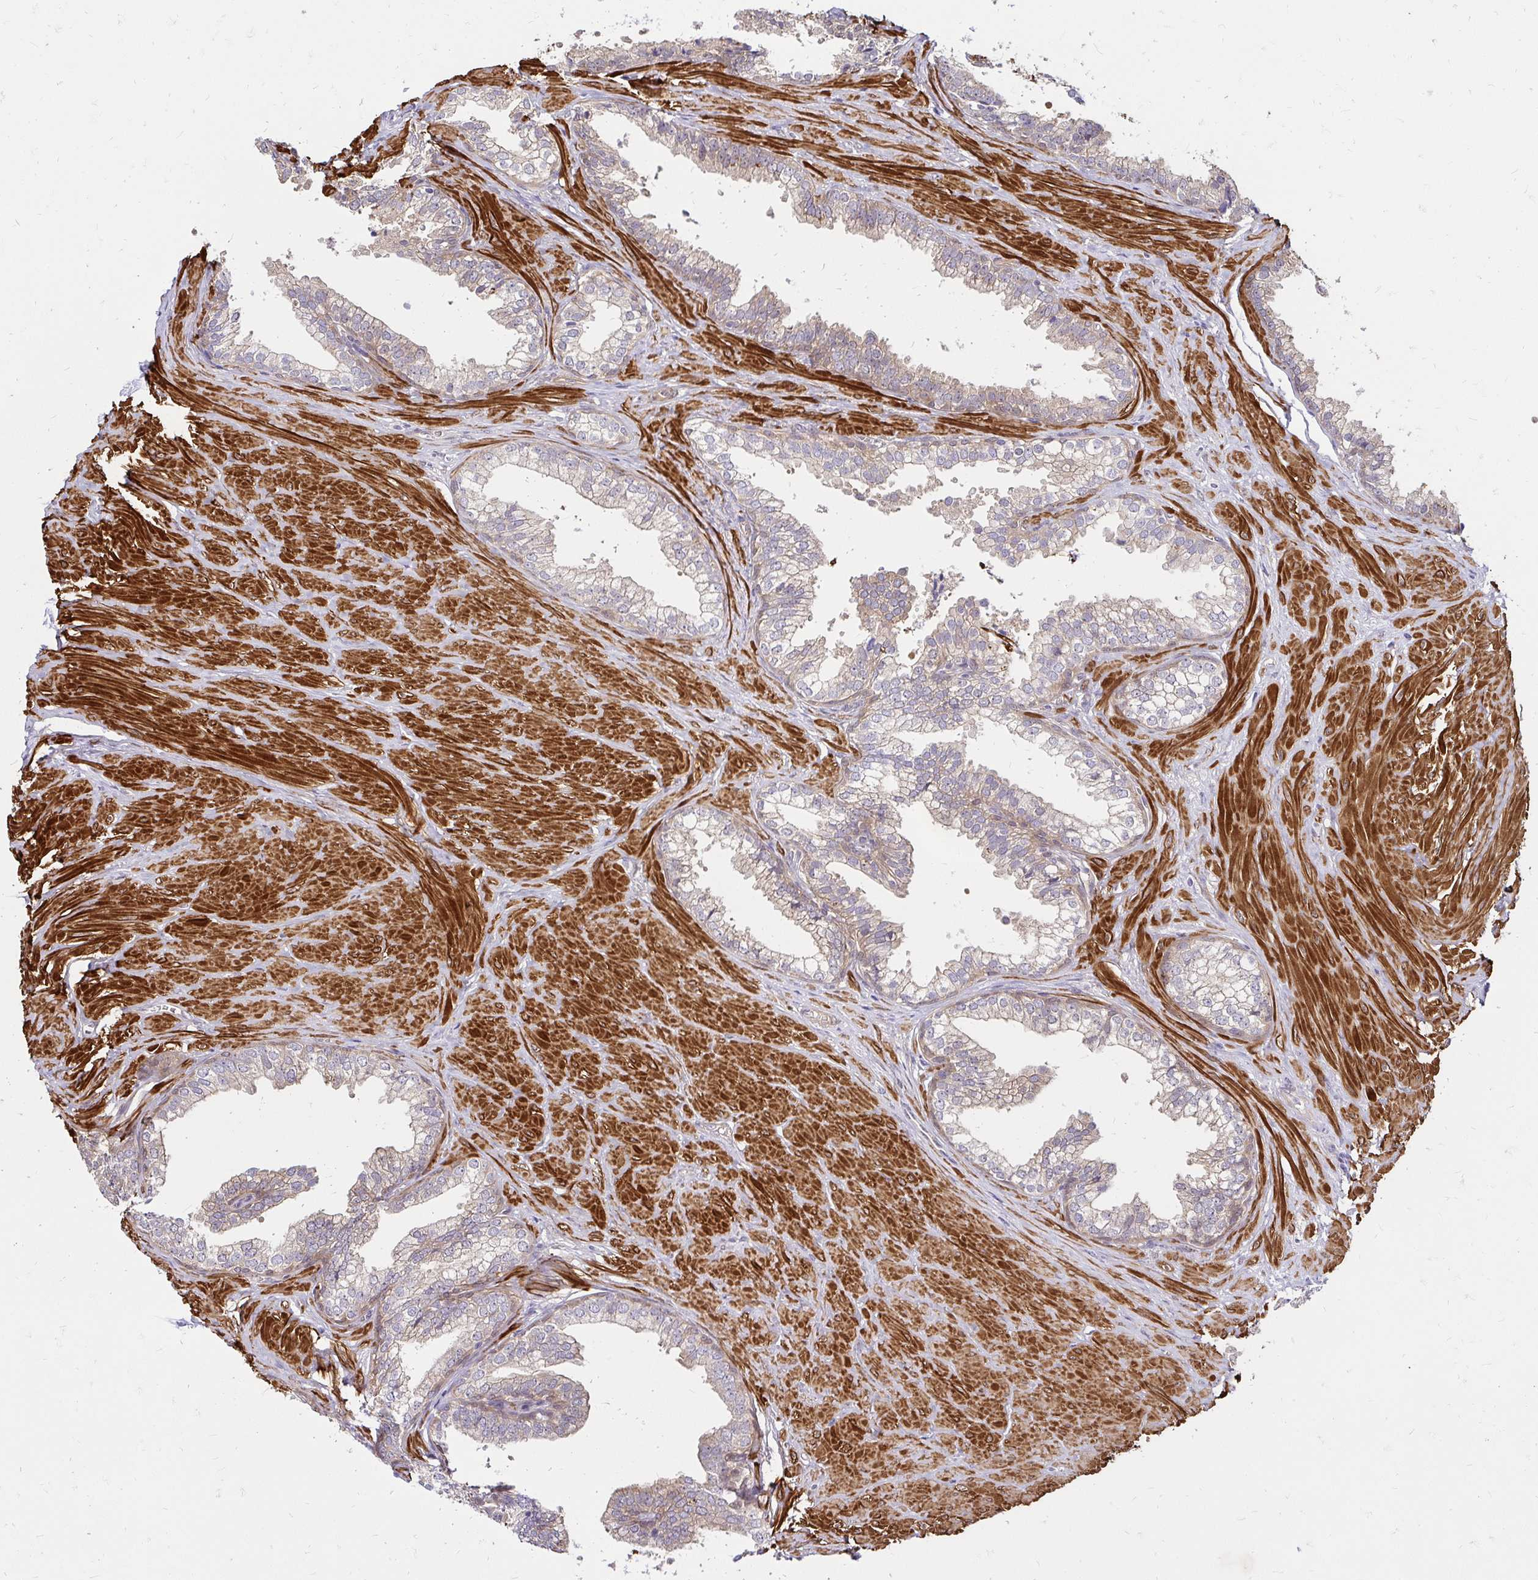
{"staining": {"intensity": "weak", "quantity": "<25%", "location": "cytoplasmic/membranous"}, "tissue": "prostate", "cell_type": "Glandular cells", "image_type": "normal", "snomed": [{"axis": "morphology", "description": "Normal tissue, NOS"}, {"axis": "topography", "description": "Prostate"}, {"axis": "topography", "description": "Peripheral nerve tissue"}], "caption": "This is a histopathology image of IHC staining of normal prostate, which shows no positivity in glandular cells. (IHC, brightfield microscopy, high magnification).", "gene": "YAP1", "patient": {"sex": "male", "age": 55}}